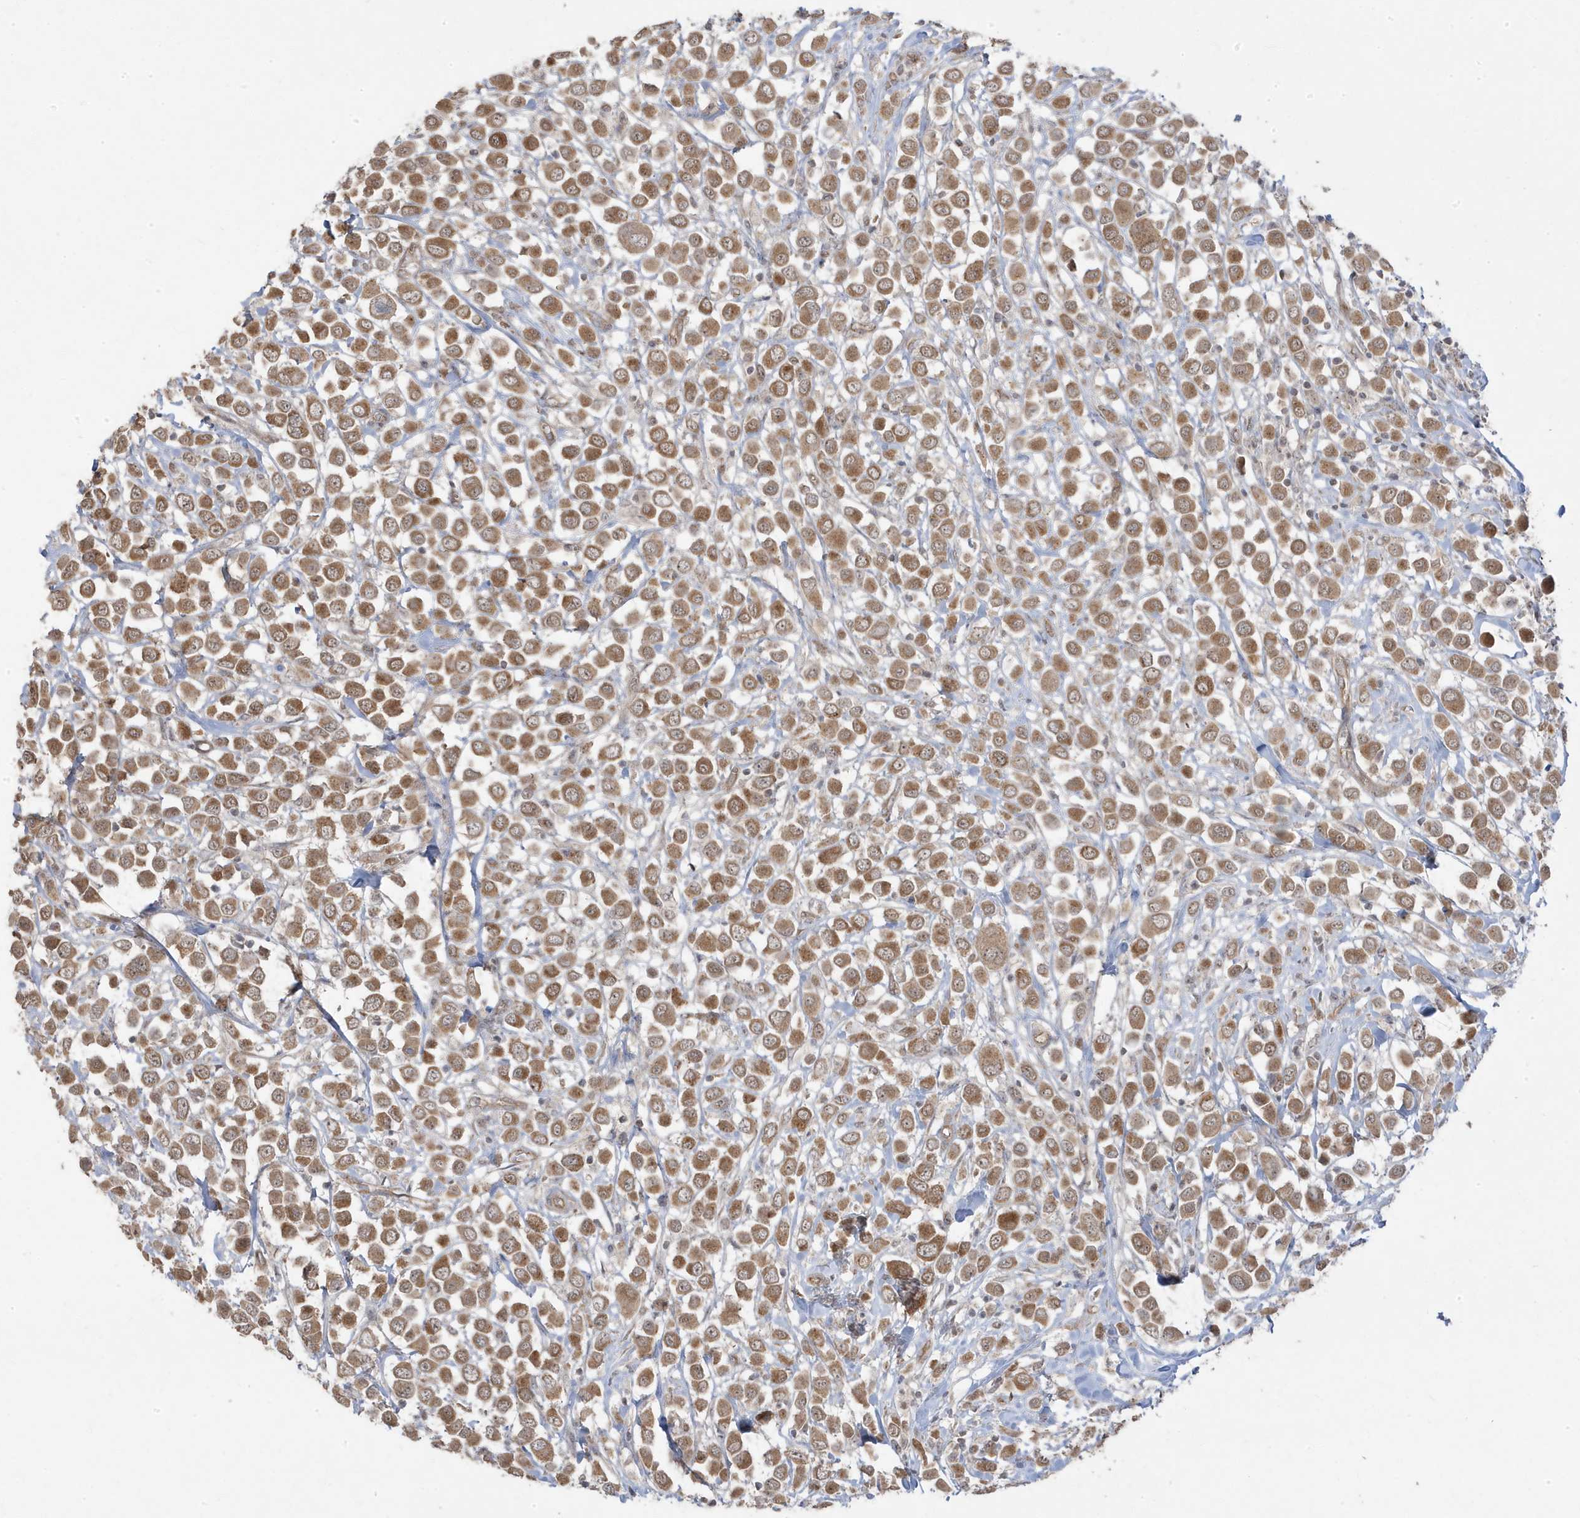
{"staining": {"intensity": "moderate", "quantity": ">75%", "location": "cytoplasmic/membranous"}, "tissue": "breast cancer", "cell_type": "Tumor cells", "image_type": "cancer", "snomed": [{"axis": "morphology", "description": "Duct carcinoma"}, {"axis": "topography", "description": "Breast"}], "caption": "Immunohistochemistry (IHC) of human breast infiltrating ductal carcinoma demonstrates medium levels of moderate cytoplasmic/membranous staining in approximately >75% of tumor cells.", "gene": "DNAJC12", "patient": {"sex": "female", "age": 61}}